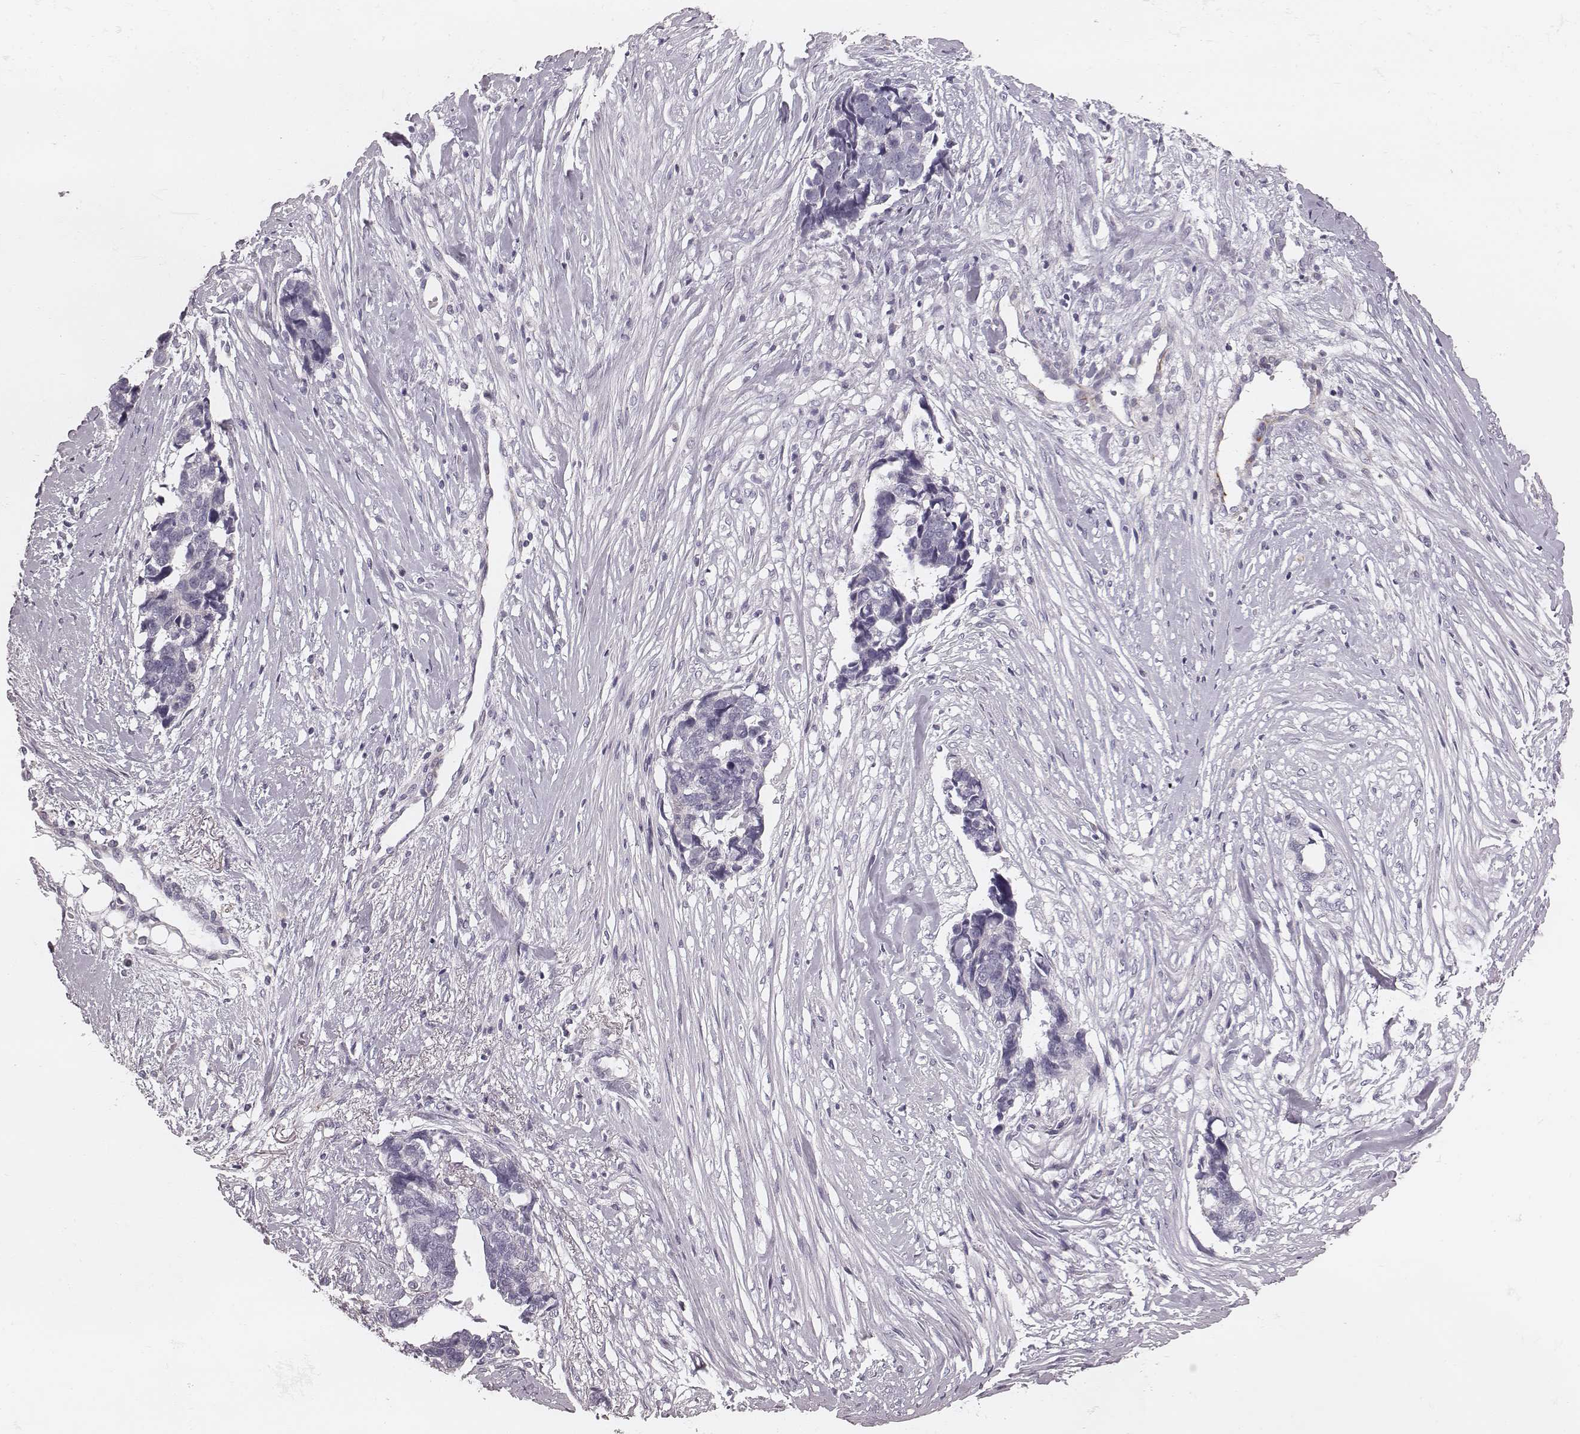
{"staining": {"intensity": "negative", "quantity": "none", "location": "none"}, "tissue": "ovarian cancer", "cell_type": "Tumor cells", "image_type": "cancer", "snomed": [{"axis": "morphology", "description": "Cystadenocarcinoma, serous, NOS"}, {"axis": "topography", "description": "Ovary"}], "caption": "Serous cystadenocarcinoma (ovarian) stained for a protein using immunohistochemistry exhibits no expression tumor cells.", "gene": "SPA17", "patient": {"sex": "female", "age": 69}}